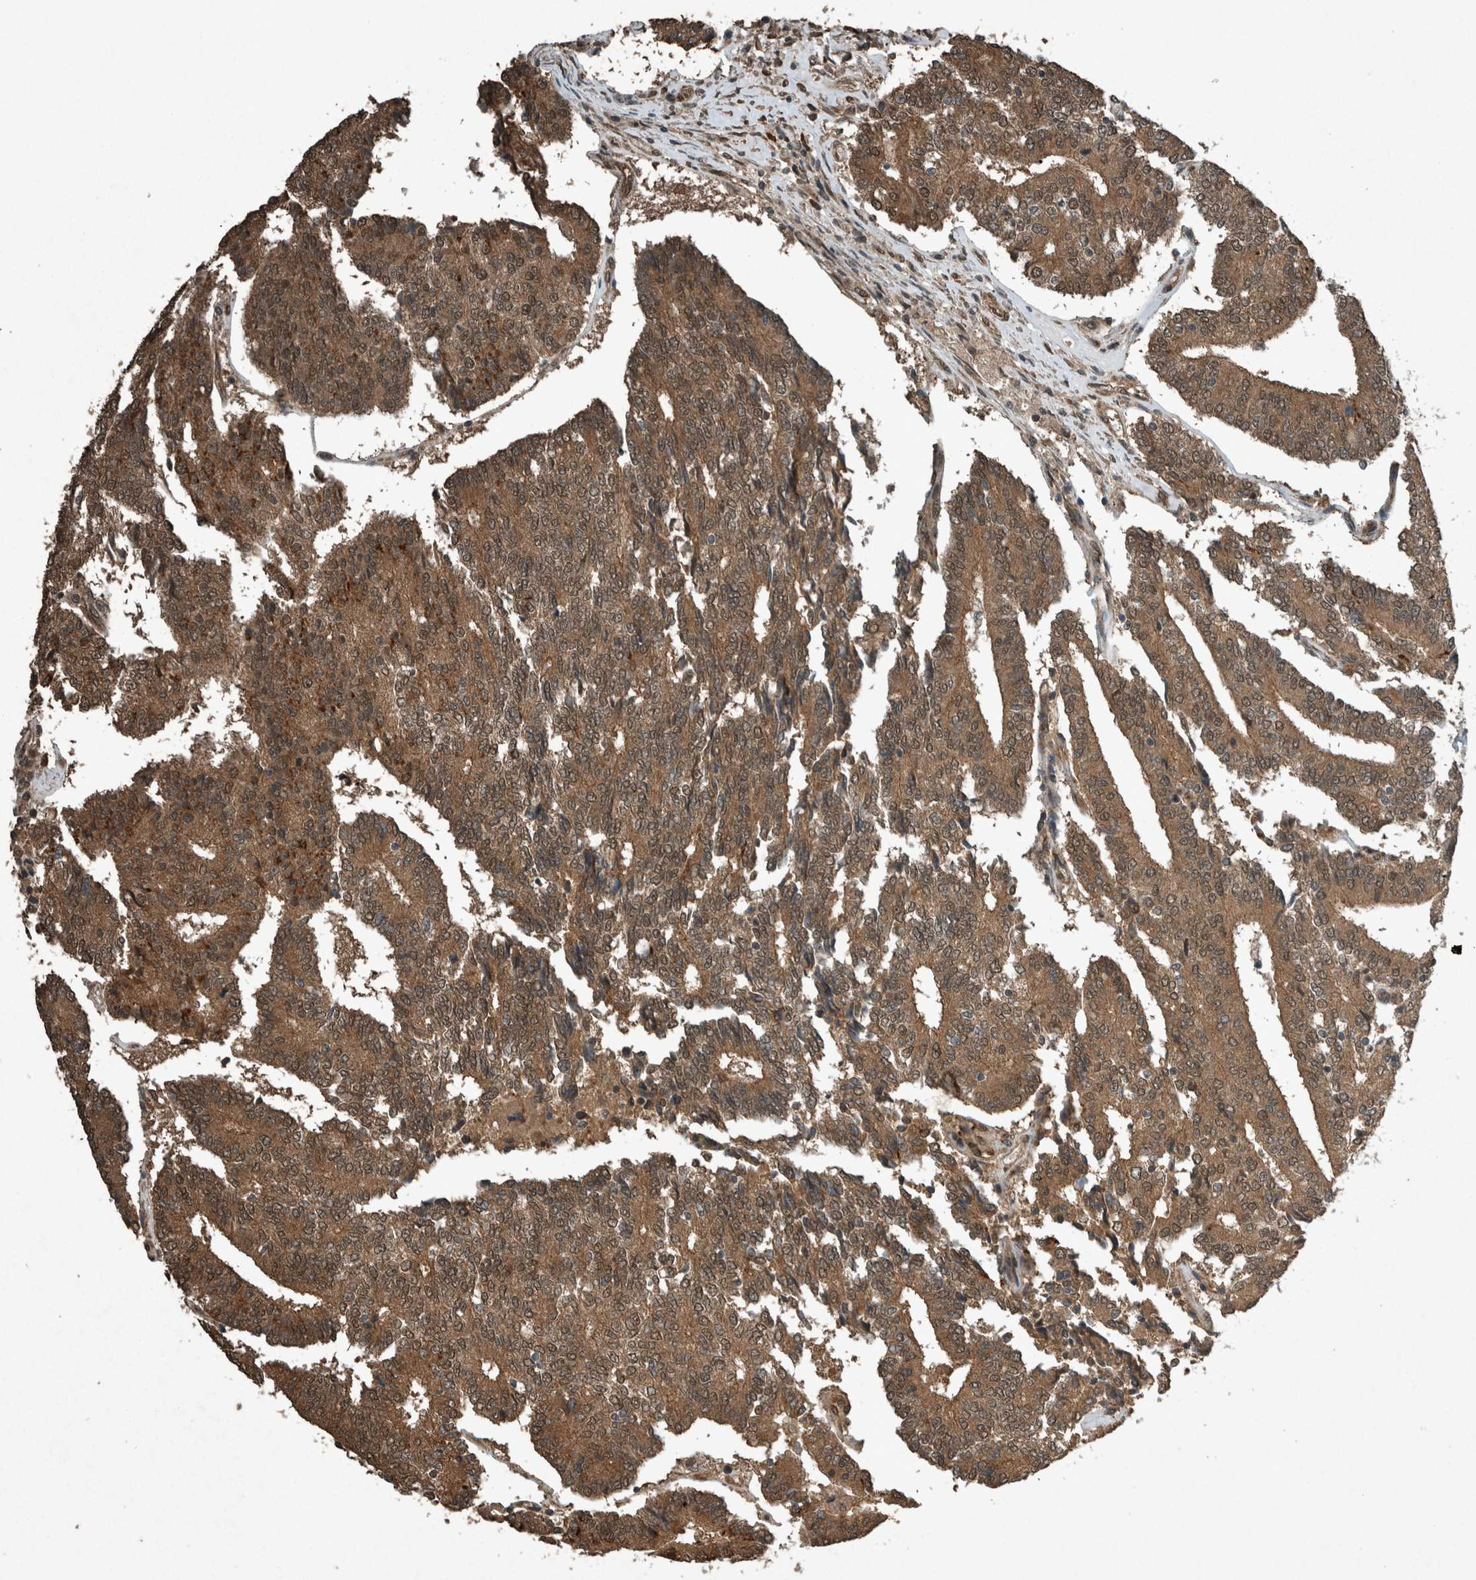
{"staining": {"intensity": "moderate", "quantity": ">75%", "location": "cytoplasmic/membranous,nuclear"}, "tissue": "prostate cancer", "cell_type": "Tumor cells", "image_type": "cancer", "snomed": [{"axis": "morphology", "description": "Normal tissue, NOS"}, {"axis": "morphology", "description": "Adenocarcinoma, High grade"}, {"axis": "topography", "description": "Prostate"}, {"axis": "topography", "description": "Seminal veicle"}], "caption": "High-magnification brightfield microscopy of prostate cancer stained with DAB (3,3'-diaminobenzidine) (brown) and counterstained with hematoxylin (blue). tumor cells exhibit moderate cytoplasmic/membranous and nuclear positivity is seen in approximately>75% of cells.", "gene": "ARHGEF12", "patient": {"sex": "male", "age": 55}}